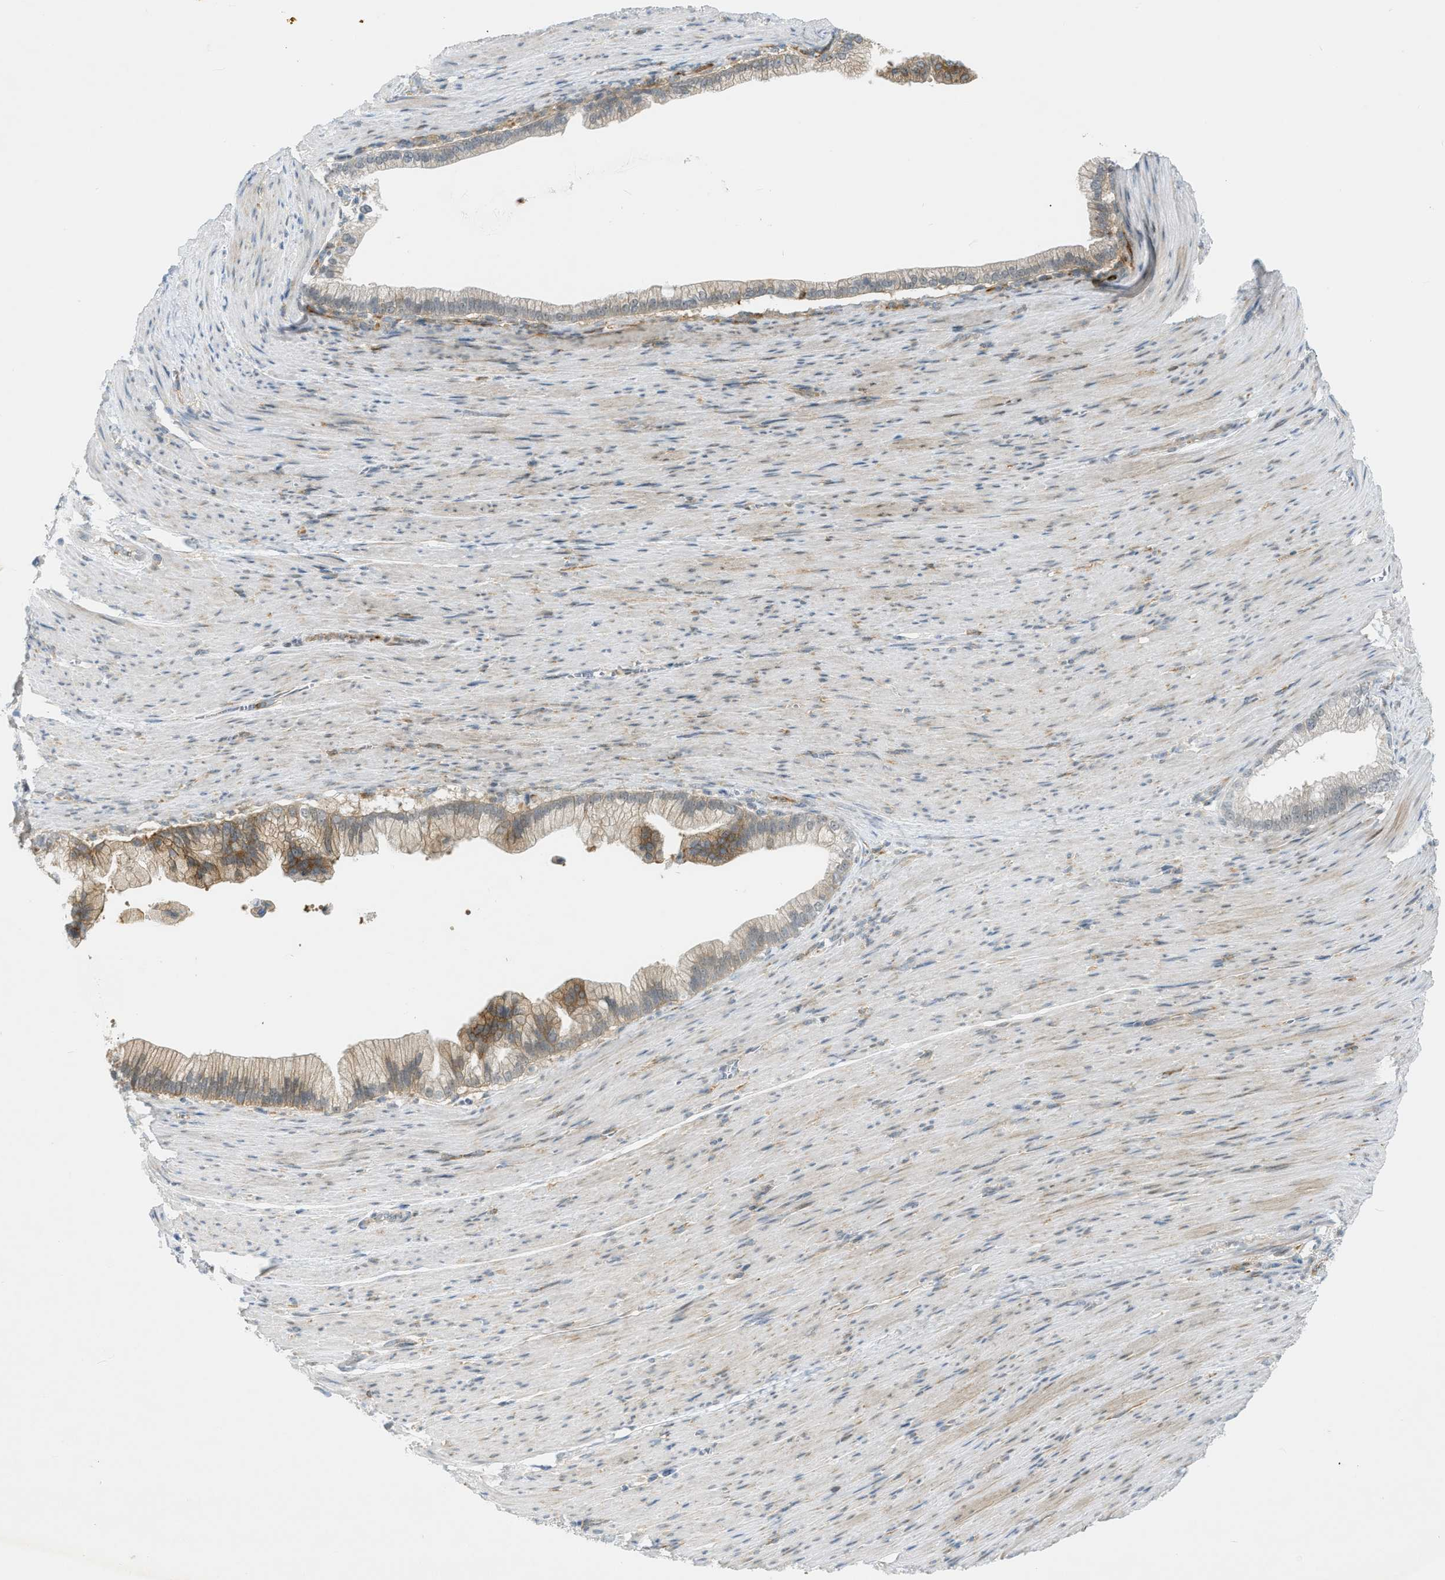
{"staining": {"intensity": "moderate", "quantity": "25%-75%", "location": "cytoplasmic/membranous"}, "tissue": "pancreatic cancer", "cell_type": "Tumor cells", "image_type": "cancer", "snomed": [{"axis": "morphology", "description": "Adenocarcinoma, NOS"}, {"axis": "topography", "description": "Pancreas"}], "caption": "An immunohistochemistry micrograph of tumor tissue is shown. Protein staining in brown highlights moderate cytoplasmic/membranous positivity in adenocarcinoma (pancreatic) within tumor cells.", "gene": "ZNF408", "patient": {"sex": "male", "age": 69}}